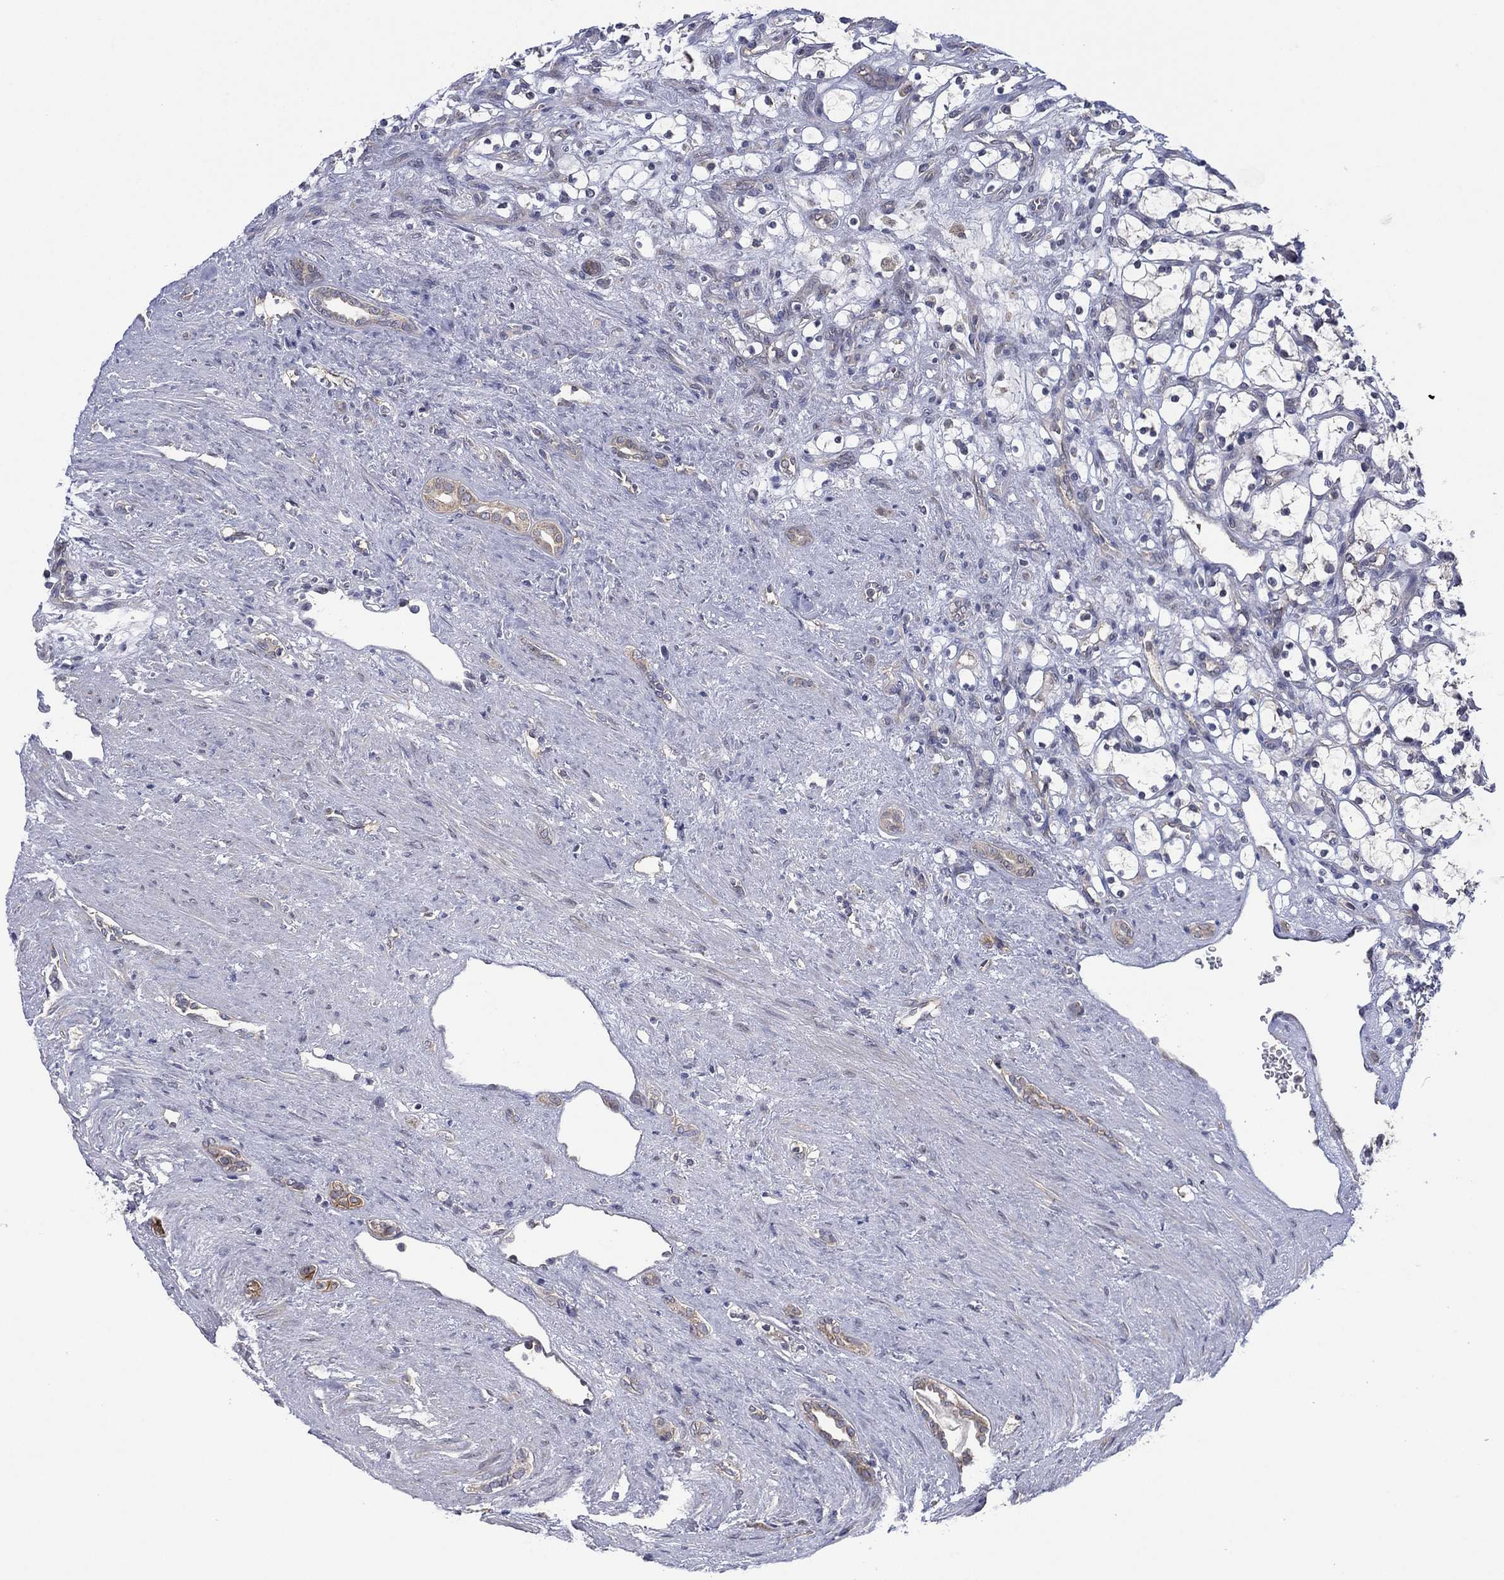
{"staining": {"intensity": "negative", "quantity": "none", "location": "none"}, "tissue": "renal cancer", "cell_type": "Tumor cells", "image_type": "cancer", "snomed": [{"axis": "morphology", "description": "Adenocarcinoma, NOS"}, {"axis": "topography", "description": "Kidney"}], "caption": "Protein analysis of renal cancer demonstrates no significant staining in tumor cells. (DAB (3,3'-diaminobenzidine) IHC, high magnification).", "gene": "MPP7", "patient": {"sex": "female", "age": 69}}